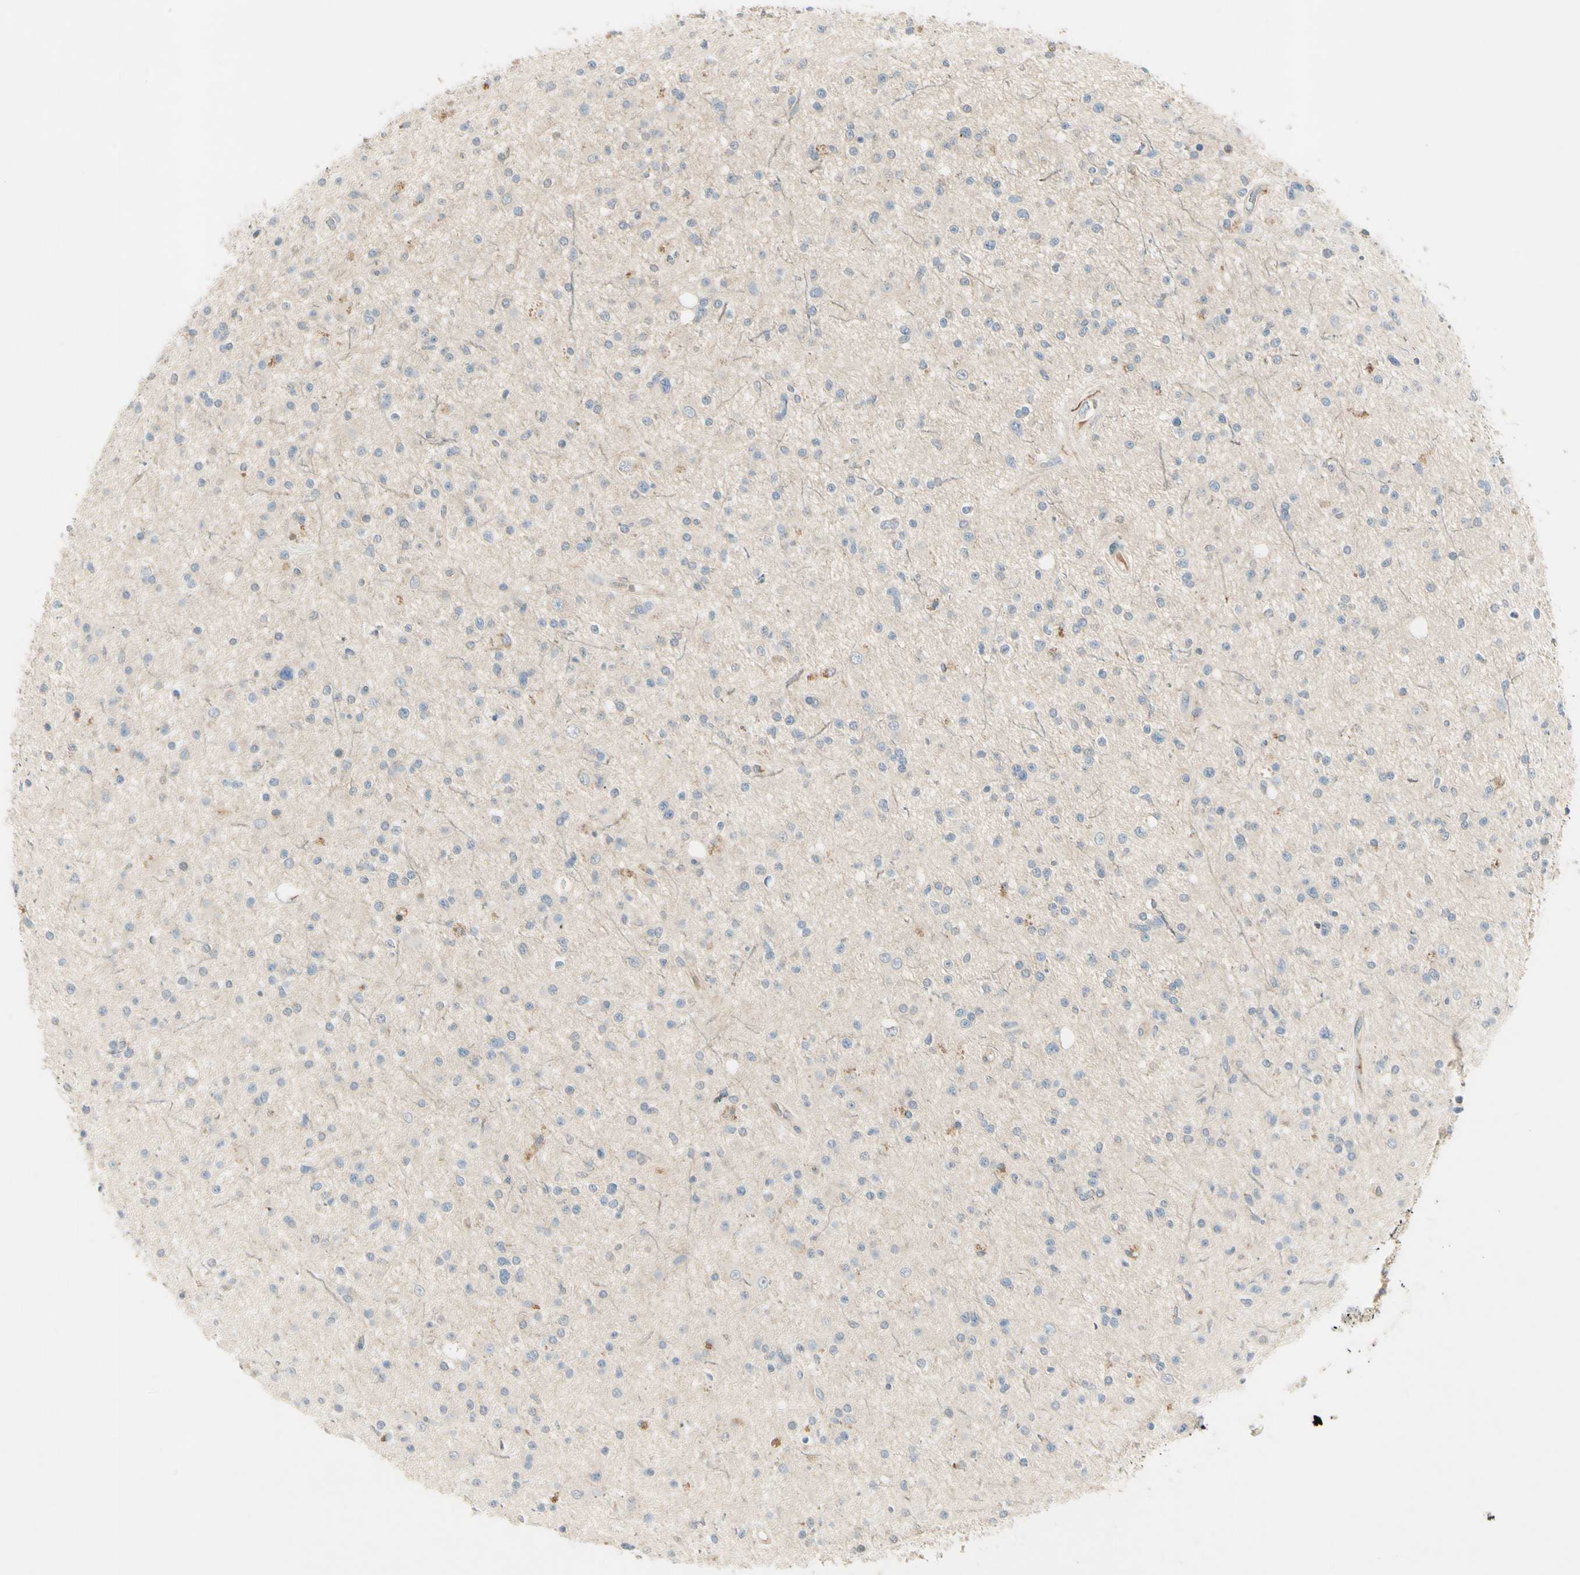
{"staining": {"intensity": "negative", "quantity": "none", "location": "none"}, "tissue": "glioma", "cell_type": "Tumor cells", "image_type": "cancer", "snomed": [{"axis": "morphology", "description": "Glioma, malignant, High grade"}, {"axis": "topography", "description": "Brain"}], "caption": "Tumor cells show no significant expression in malignant glioma (high-grade).", "gene": "ADGRA3", "patient": {"sex": "male", "age": 33}}